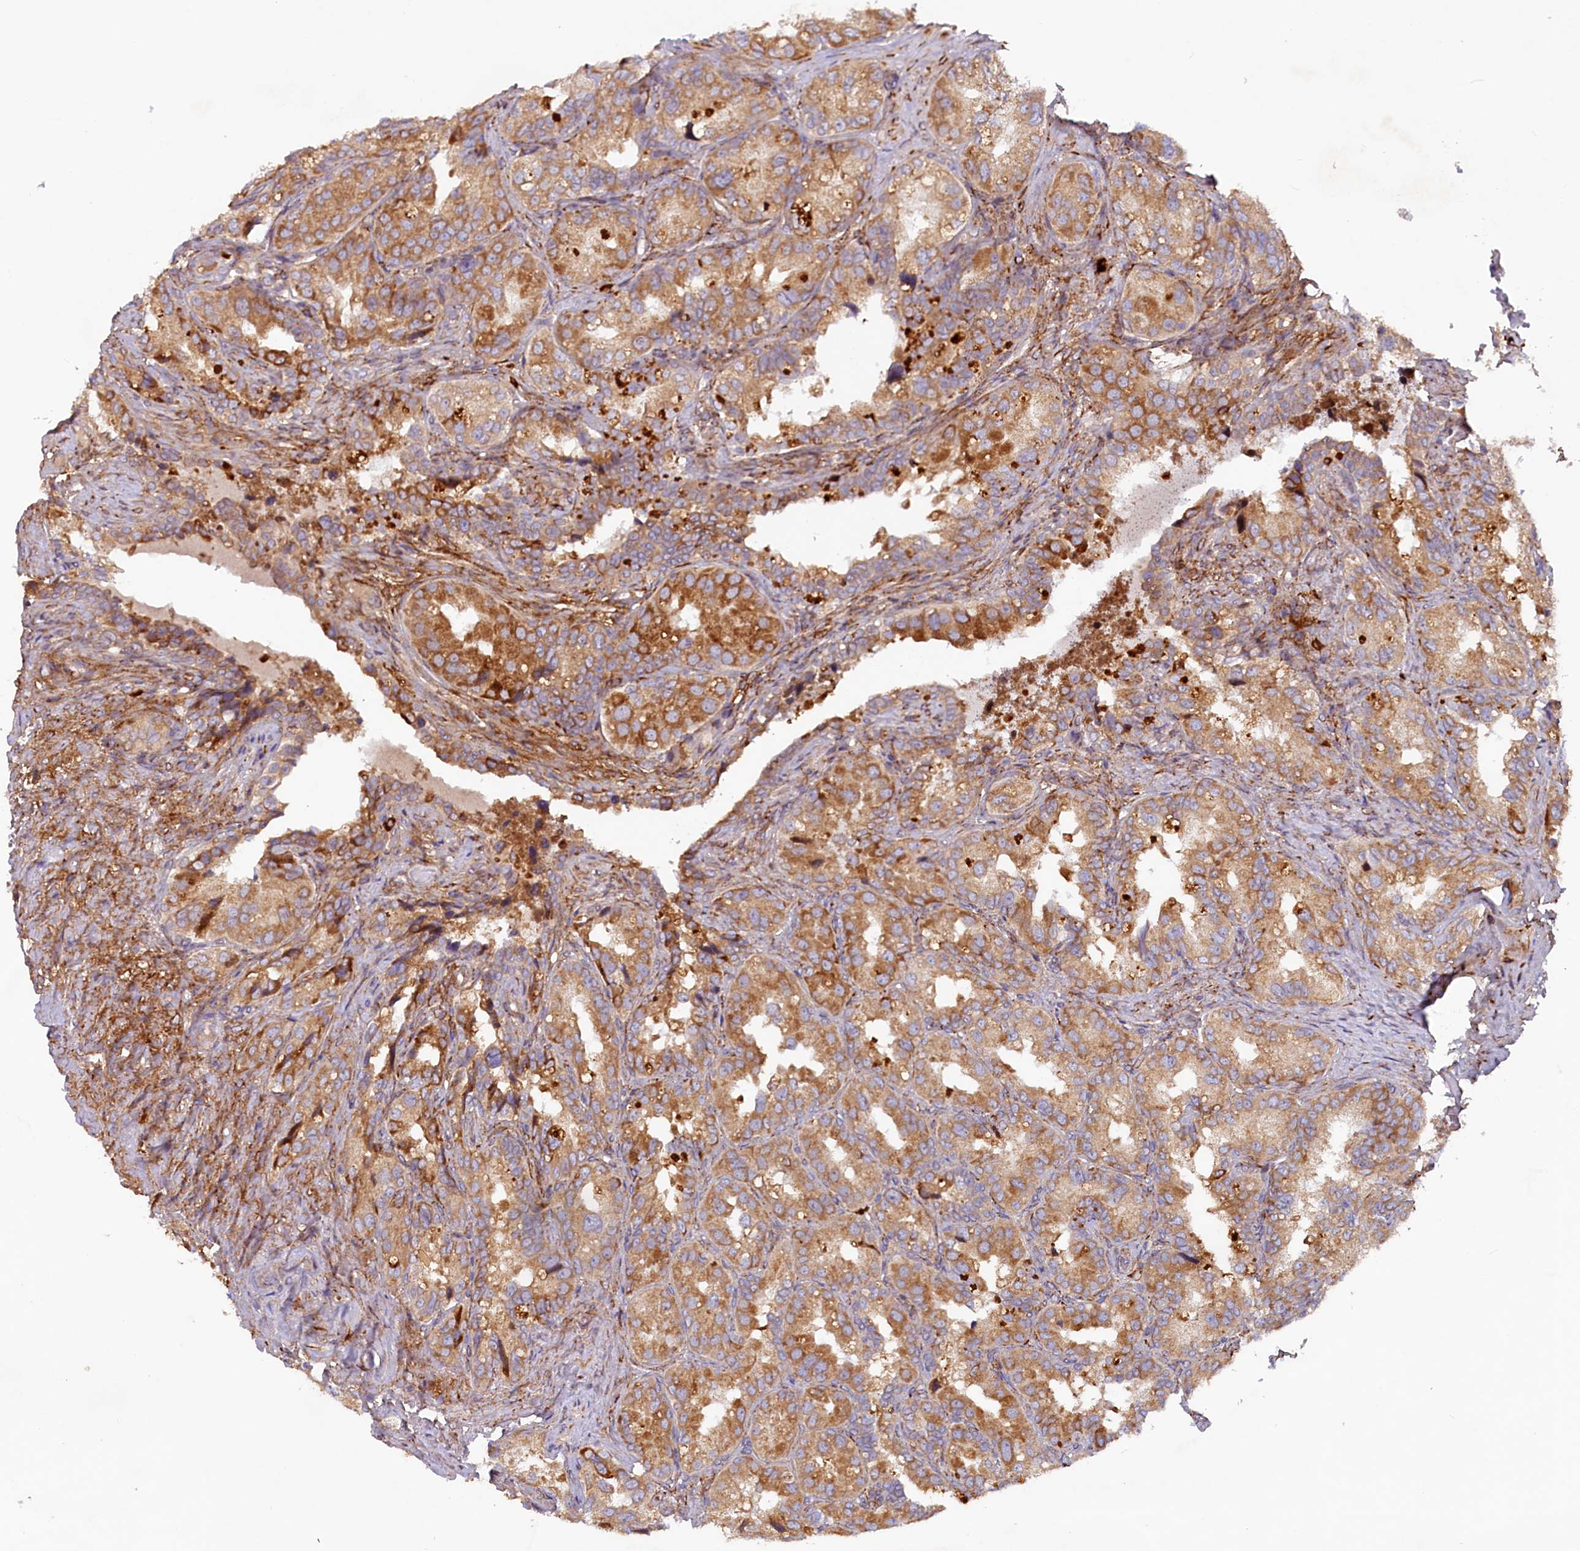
{"staining": {"intensity": "moderate", "quantity": ">75%", "location": "cytoplasmic/membranous"}, "tissue": "seminal vesicle", "cell_type": "Glandular cells", "image_type": "normal", "snomed": [{"axis": "morphology", "description": "Normal tissue, NOS"}, {"axis": "topography", "description": "Seminal veicle"}, {"axis": "topography", "description": "Peripheral nerve tissue"}], "caption": "Protein staining demonstrates moderate cytoplasmic/membranous expression in approximately >75% of glandular cells in benign seminal vesicle. Nuclei are stained in blue.", "gene": "SSC5D", "patient": {"sex": "male", "age": 67}}